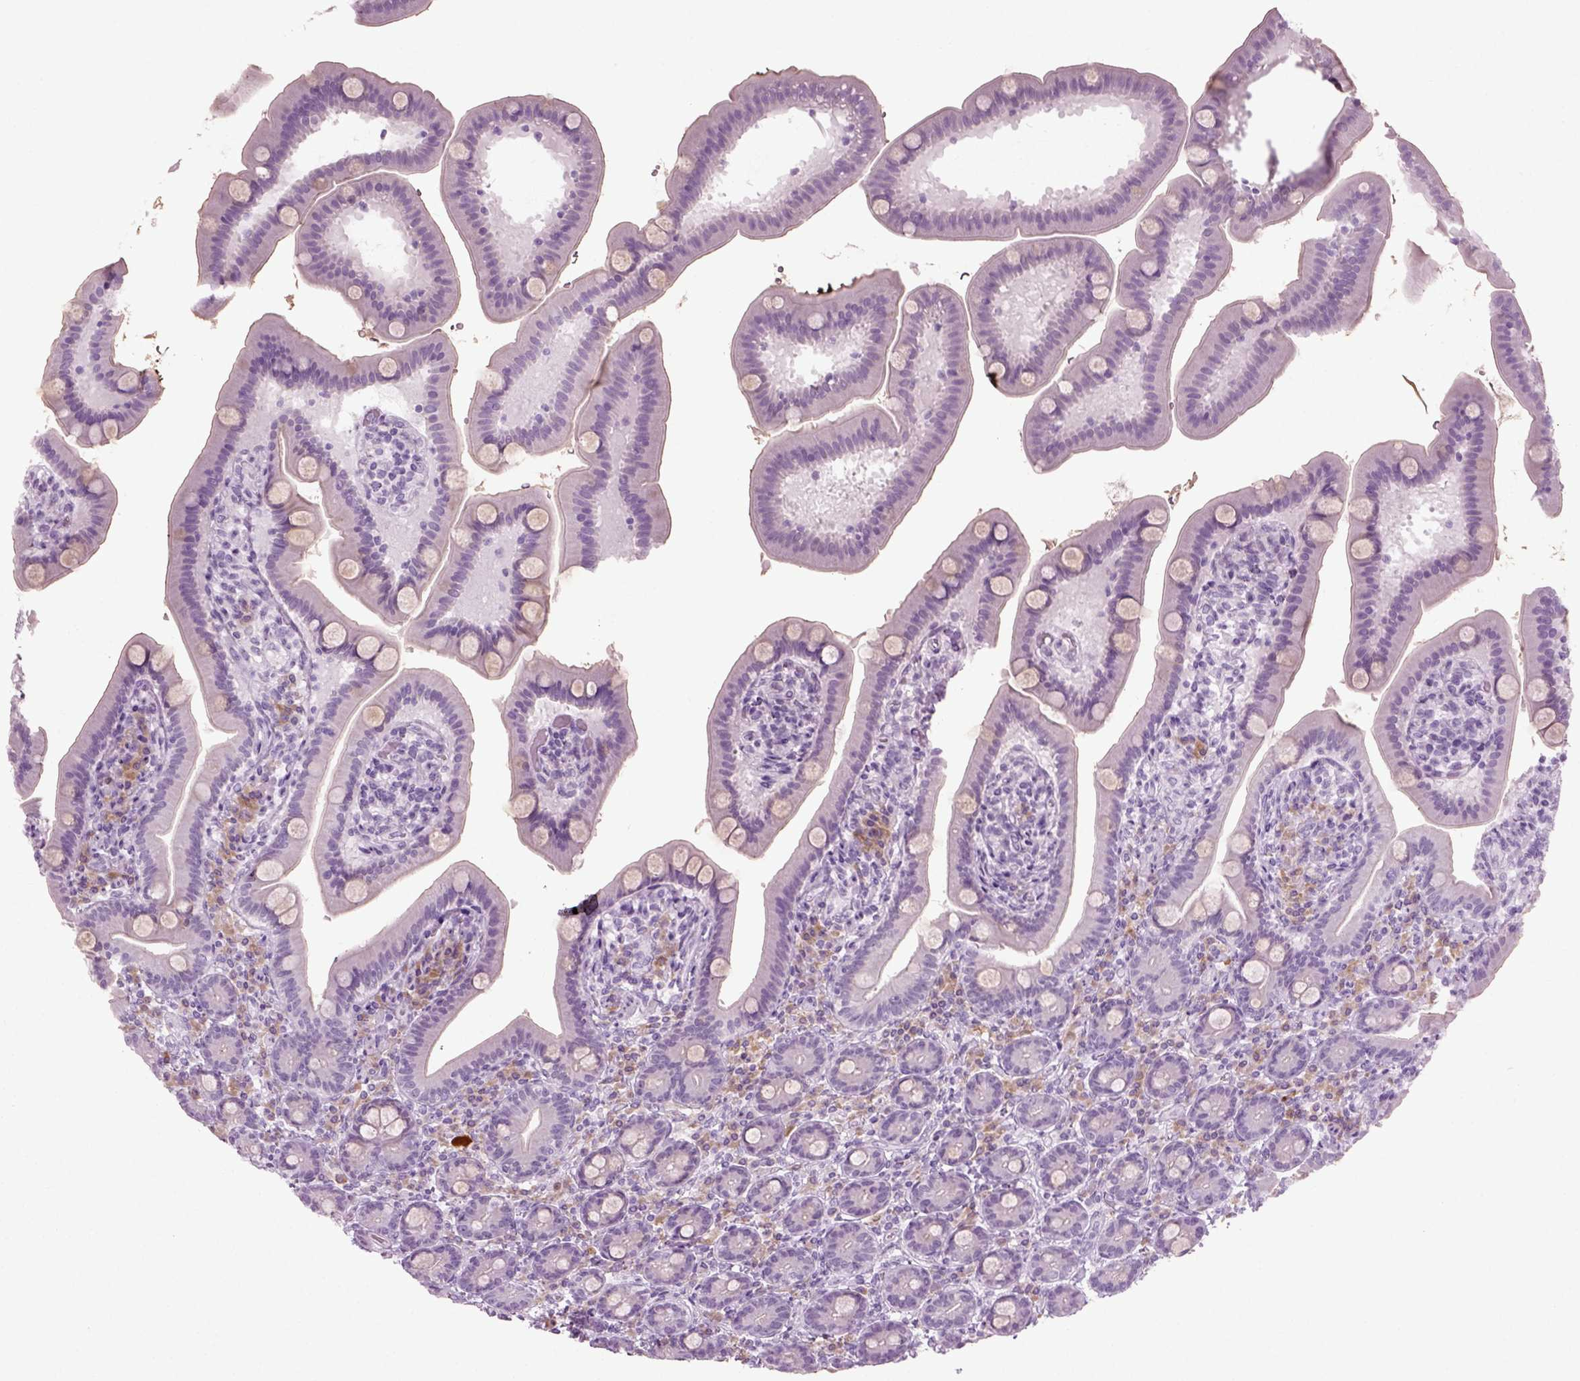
{"staining": {"intensity": "negative", "quantity": "none", "location": "none"}, "tissue": "small intestine", "cell_type": "Glandular cells", "image_type": "normal", "snomed": [{"axis": "morphology", "description": "Normal tissue, NOS"}, {"axis": "topography", "description": "Small intestine"}], "caption": "Immunohistochemical staining of benign small intestine reveals no significant positivity in glandular cells.", "gene": "PRLH", "patient": {"sex": "male", "age": 66}}